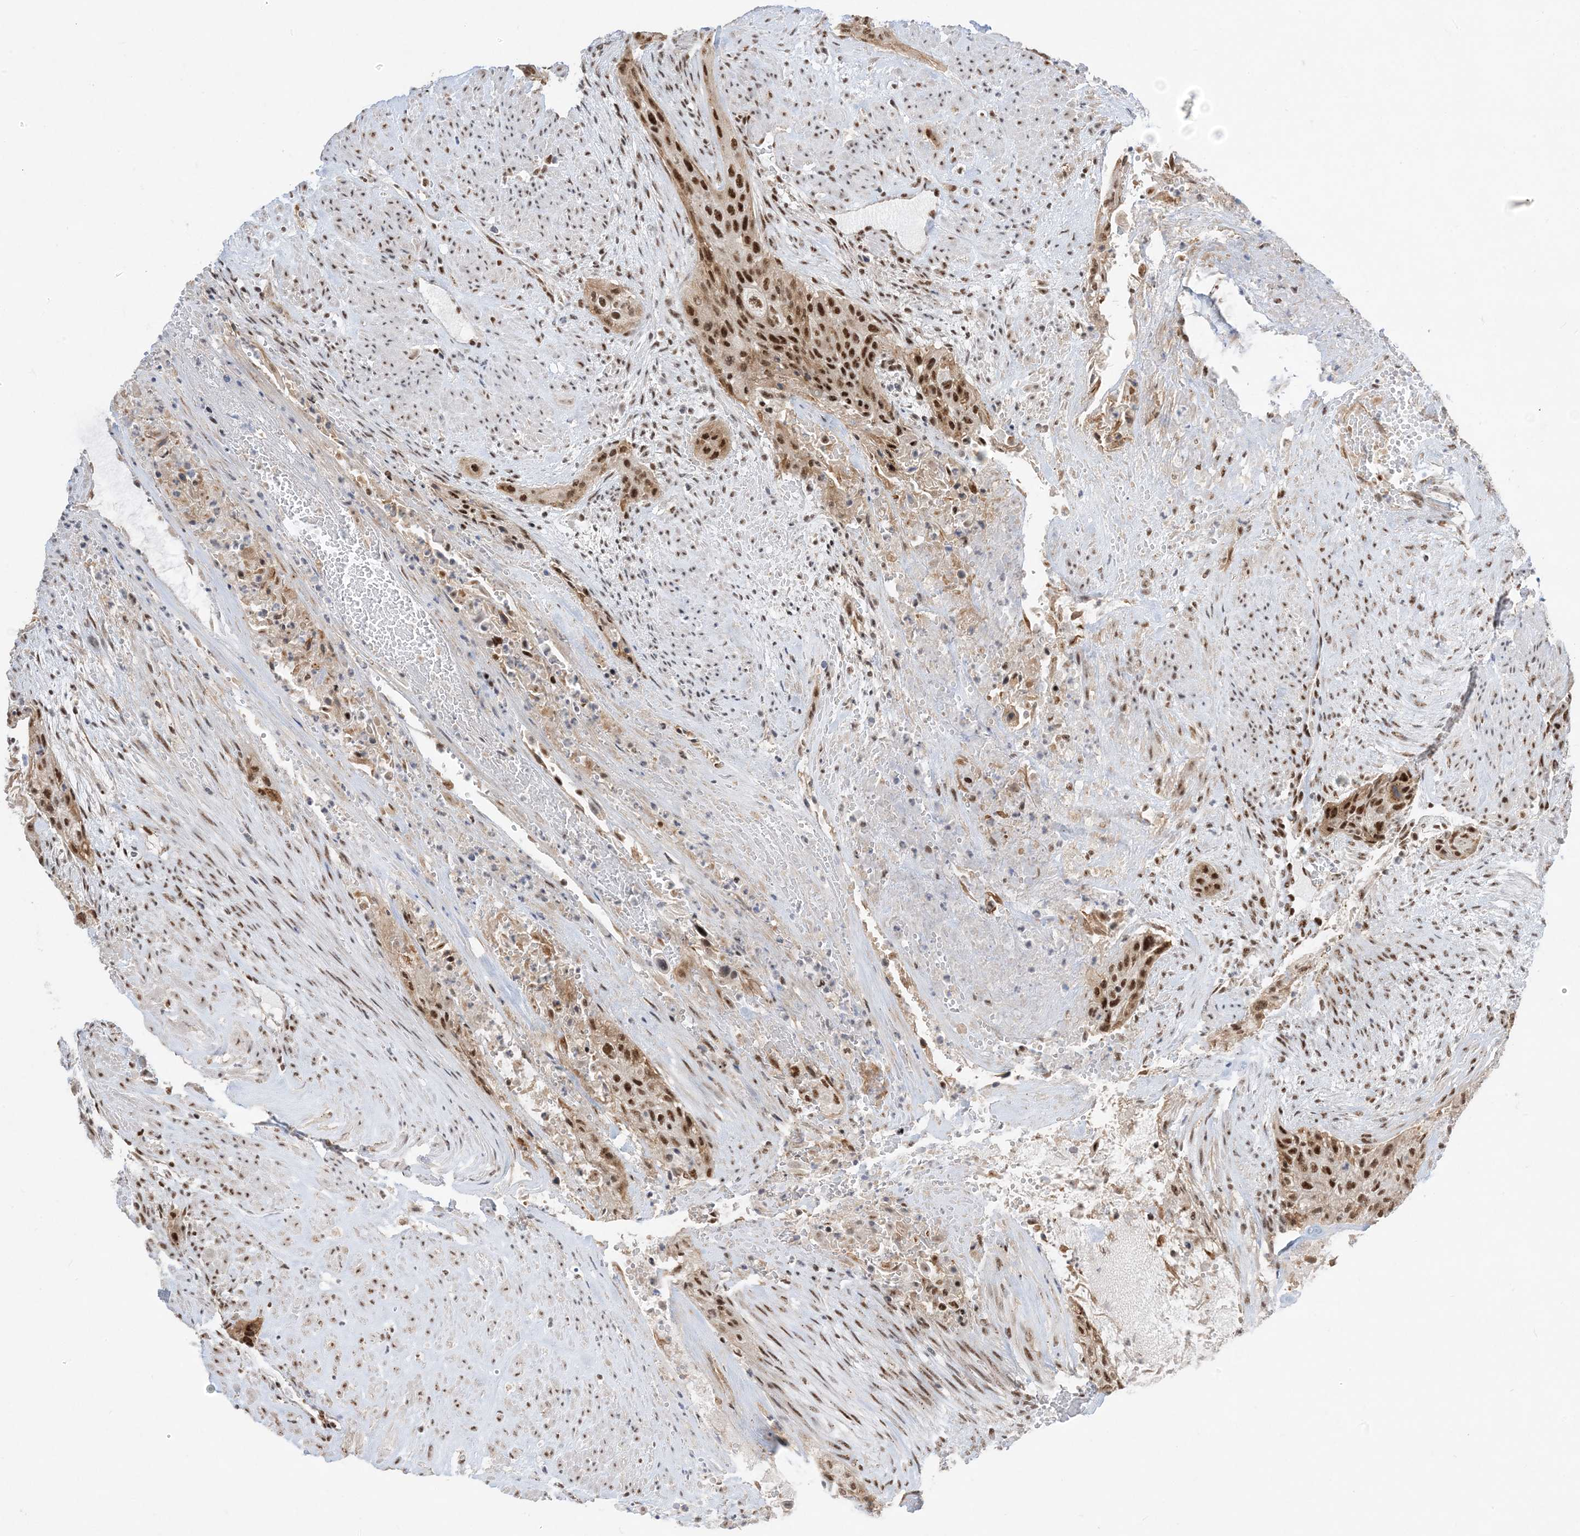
{"staining": {"intensity": "strong", "quantity": ">75%", "location": "nuclear"}, "tissue": "urothelial cancer", "cell_type": "Tumor cells", "image_type": "cancer", "snomed": [{"axis": "morphology", "description": "Urothelial carcinoma, High grade"}, {"axis": "topography", "description": "Urinary bladder"}], "caption": "Urothelial carcinoma (high-grade) tissue demonstrates strong nuclear positivity in approximately >75% of tumor cells, visualized by immunohistochemistry. (brown staining indicates protein expression, while blue staining denotes nuclei).", "gene": "SF3A3", "patient": {"sex": "male", "age": 35}}